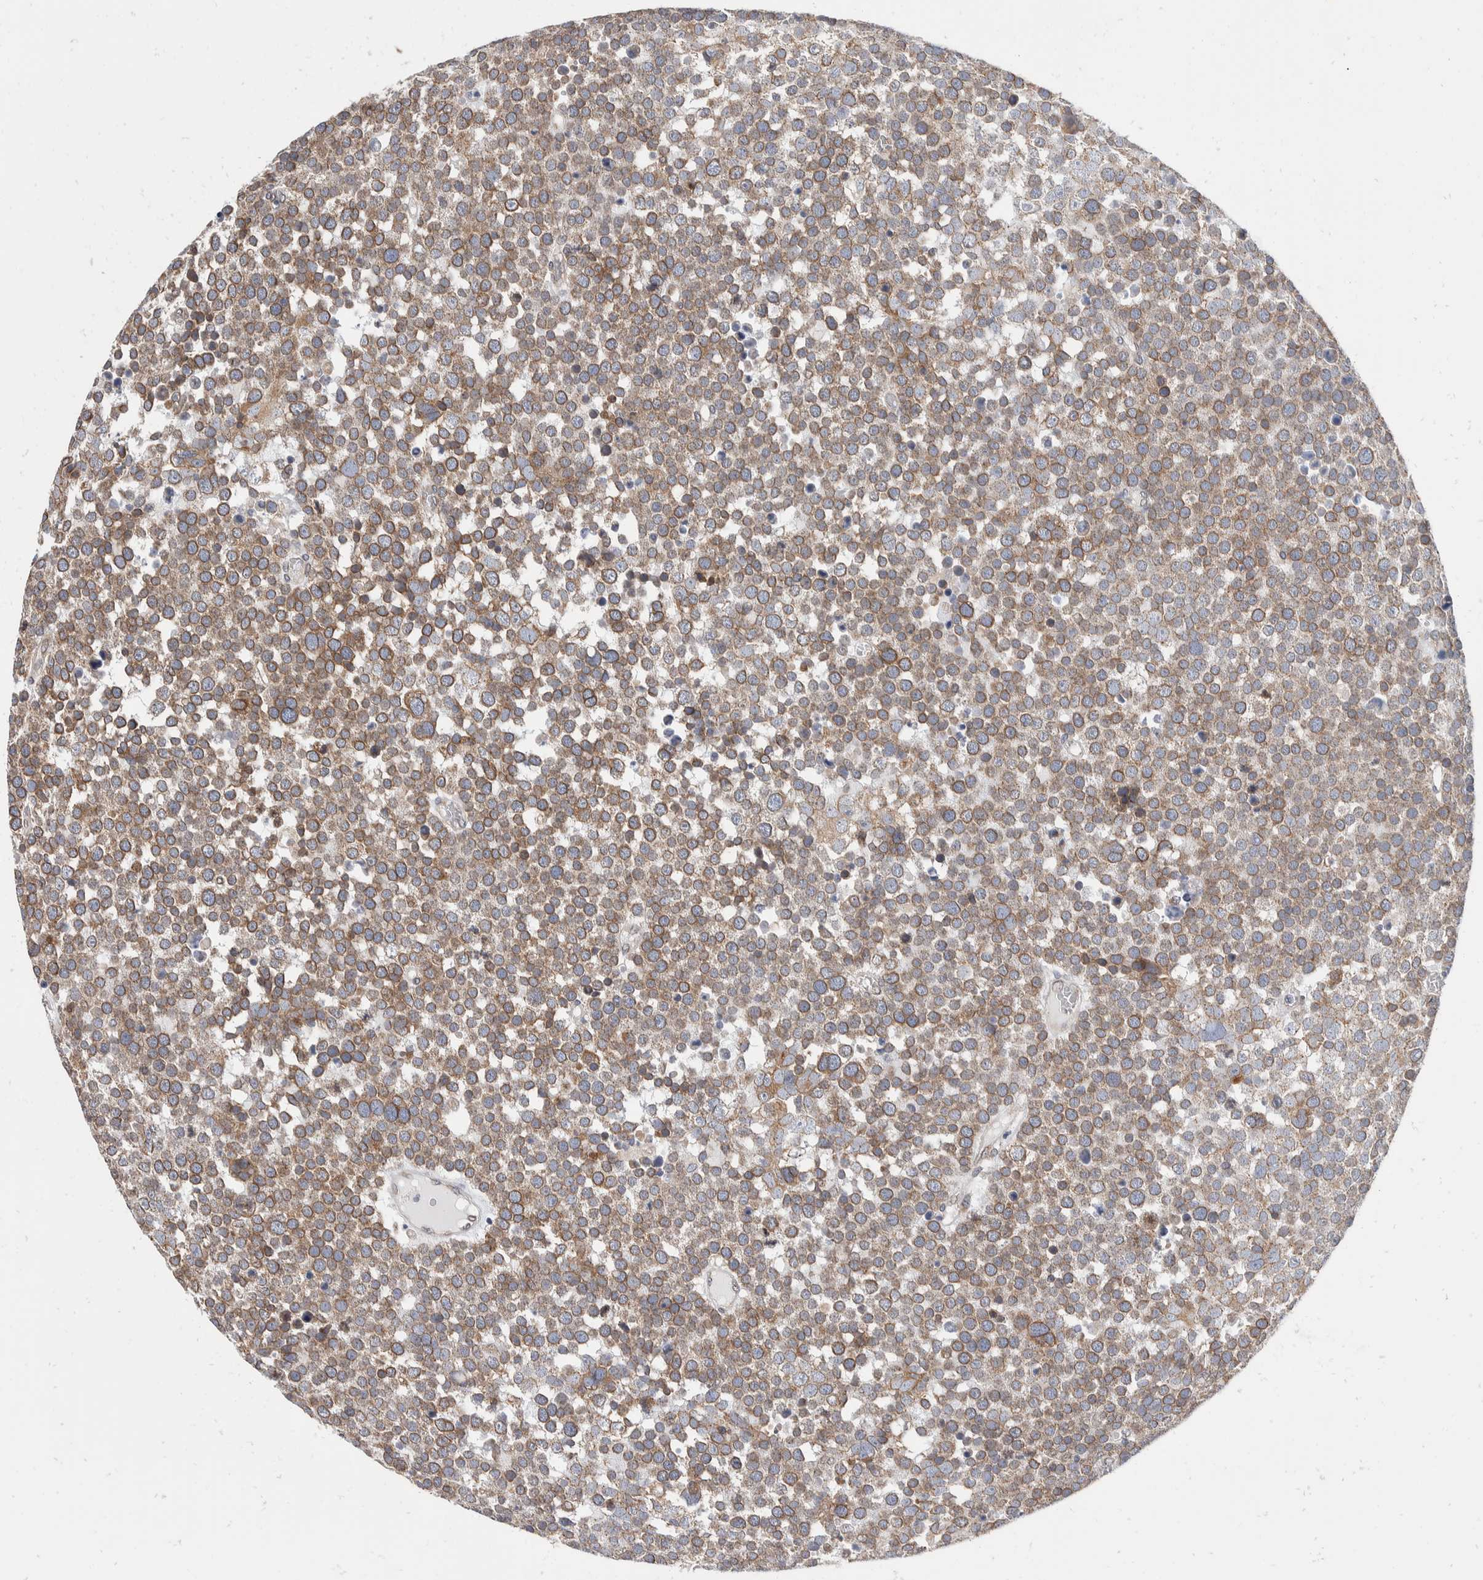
{"staining": {"intensity": "moderate", "quantity": ">75%", "location": "cytoplasmic/membranous"}, "tissue": "testis cancer", "cell_type": "Tumor cells", "image_type": "cancer", "snomed": [{"axis": "morphology", "description": "Seminoma, NOS"}, {"axis": "topography", "description": "Testis"}], "caption": "Immunohistochemistry (IHC) of human testis cancer (seminoma) displays medium levels of moderate cytoplasmic/membranous expression in approximately >75% of tumor cells.", "gene": "TMEM245", "patient": {"sex": "male", "age": 71}}